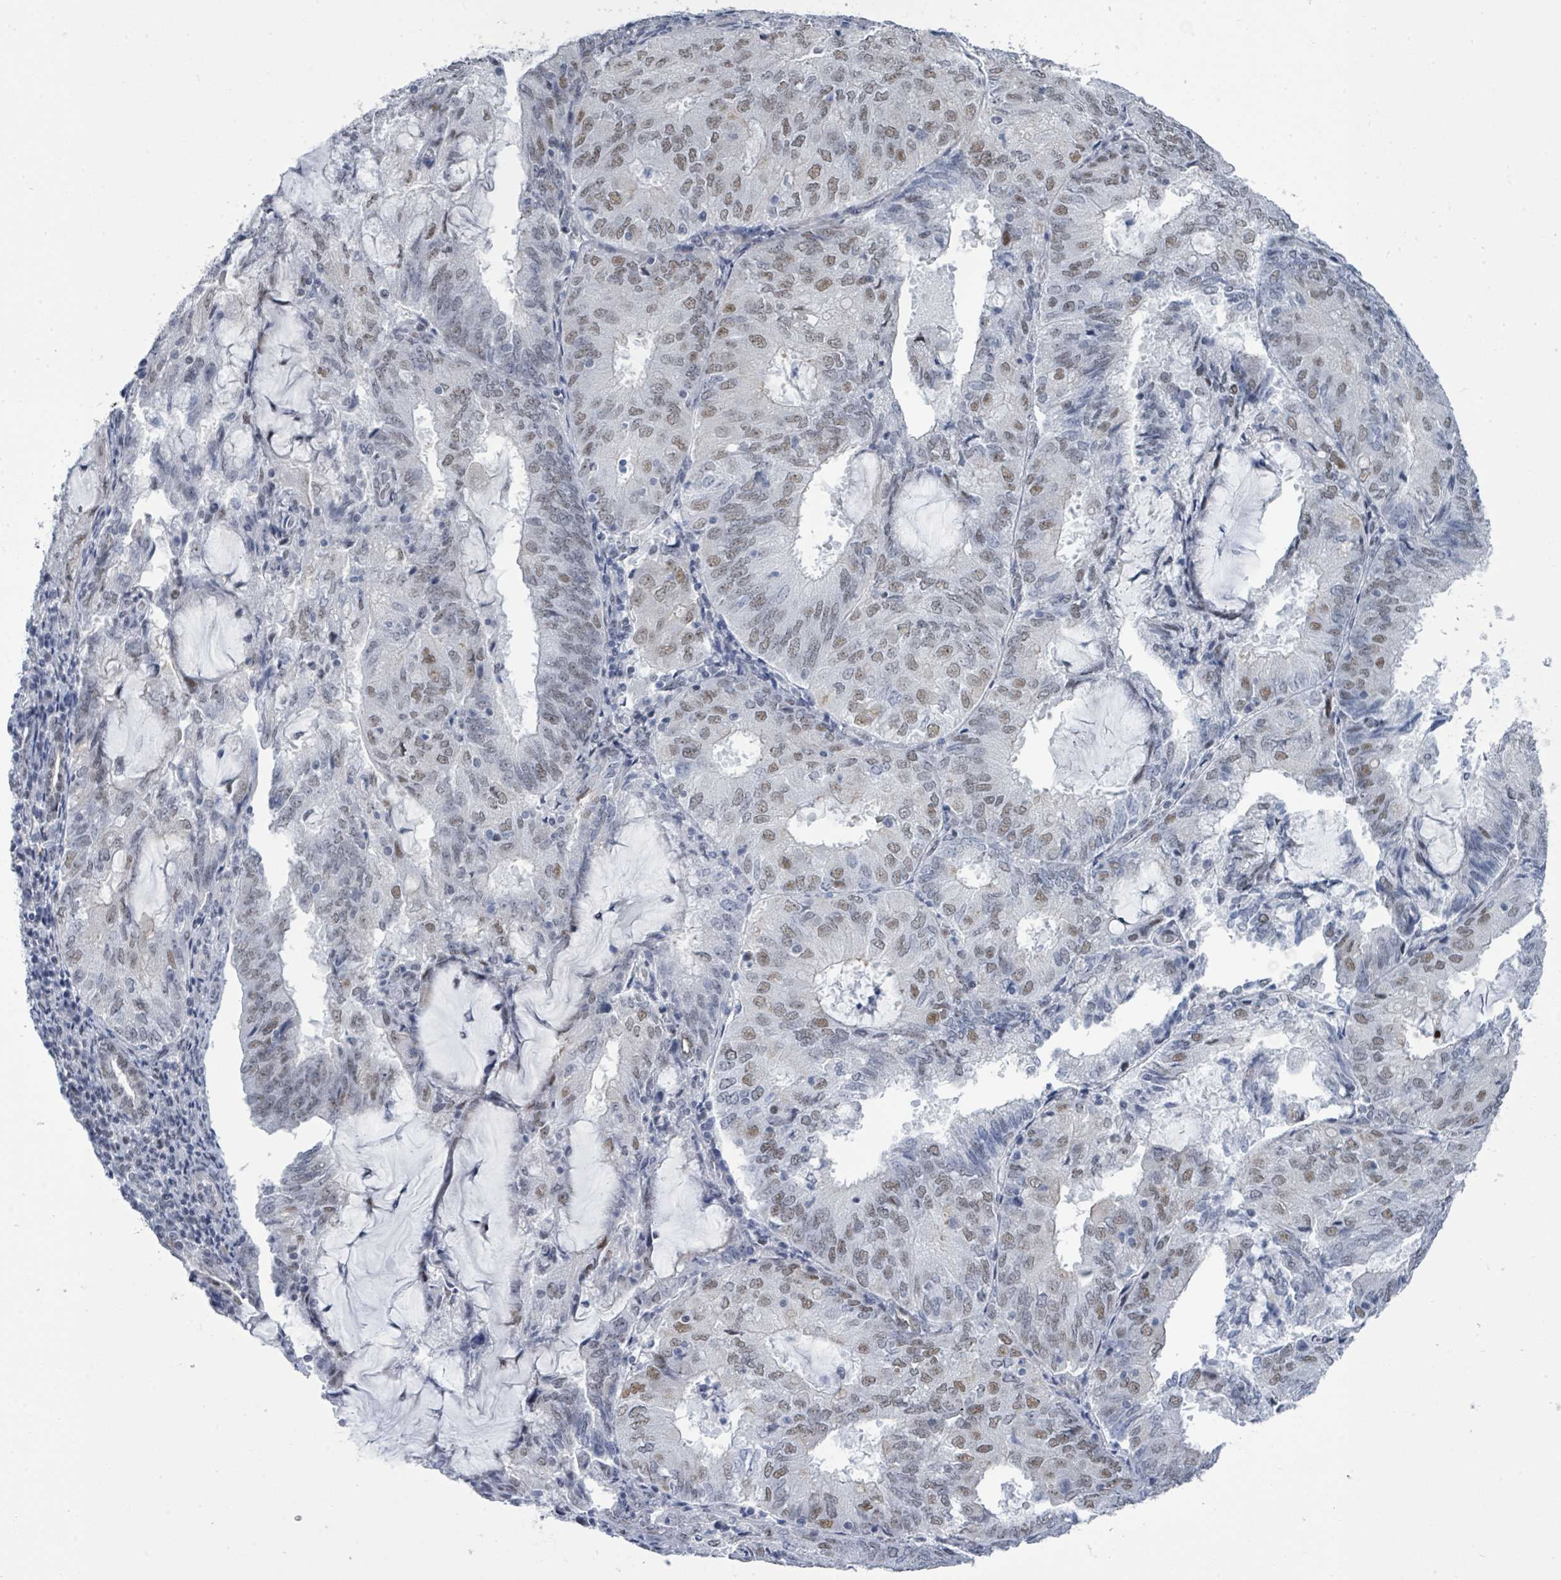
{"staining": {"intensity": "moderate", "quantity": "25%-75%", "location": "nuclear"}, "tissue": "endometrial cancer", "cell_type": "Tumor cells", "image_type": "cancer", "snomed": [{"axis": "morphology", "description": "Adenocarcinoma, NOS"}, {"axis": "topography", "description": "Endometrium"}], "caption": "A photomicrograph showing moderate nuclear expression in approximately 25%-75% of tumor cells in endometrial cancer (adenocarcinoma), as visualized by brown immunohistochemical staining.", "gene": "CT45A5", "patient": {"sex": "female", "age": 81}}